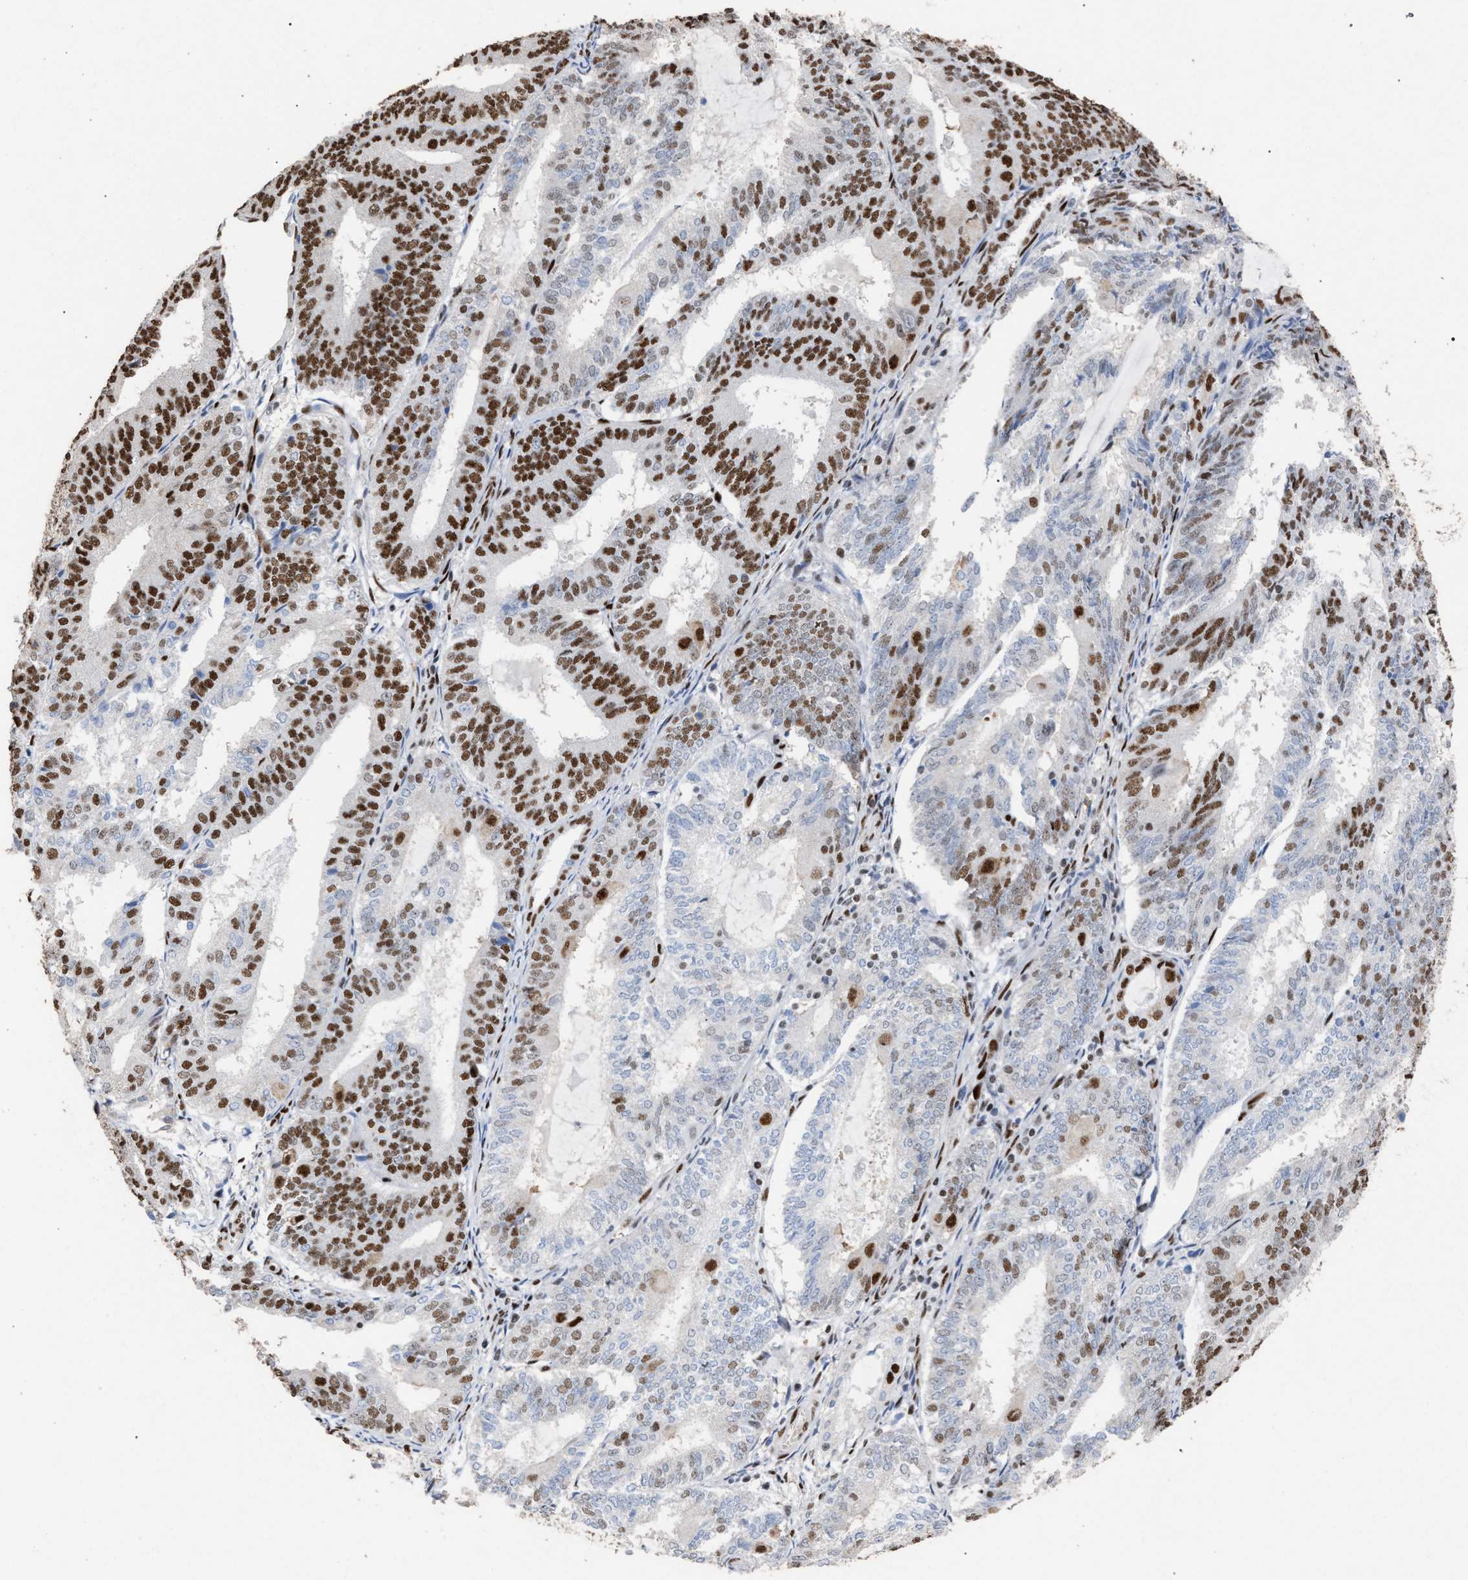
{"staining": {"intensity": "moderate", "quantity": "25%-75%", "location": "nuclear"}, "tissue": "endometrial cancer", "cell_type": "Tumor cells", "image_type": "cancer", "snomed": [{"axis": "morphology", "description": "Adenocarcinoma, NOS"}, {"axis": "topography", "description": "Endometrium"}], "caption": "Immunohistochemical staining of adenocarcinoma (endometrial) reveals moderate nuclear protein positivity in approximately 25%-75% of tumor cells.", "gene": "TP53BP1", "patient": {"sex": "female", "age": 81}}